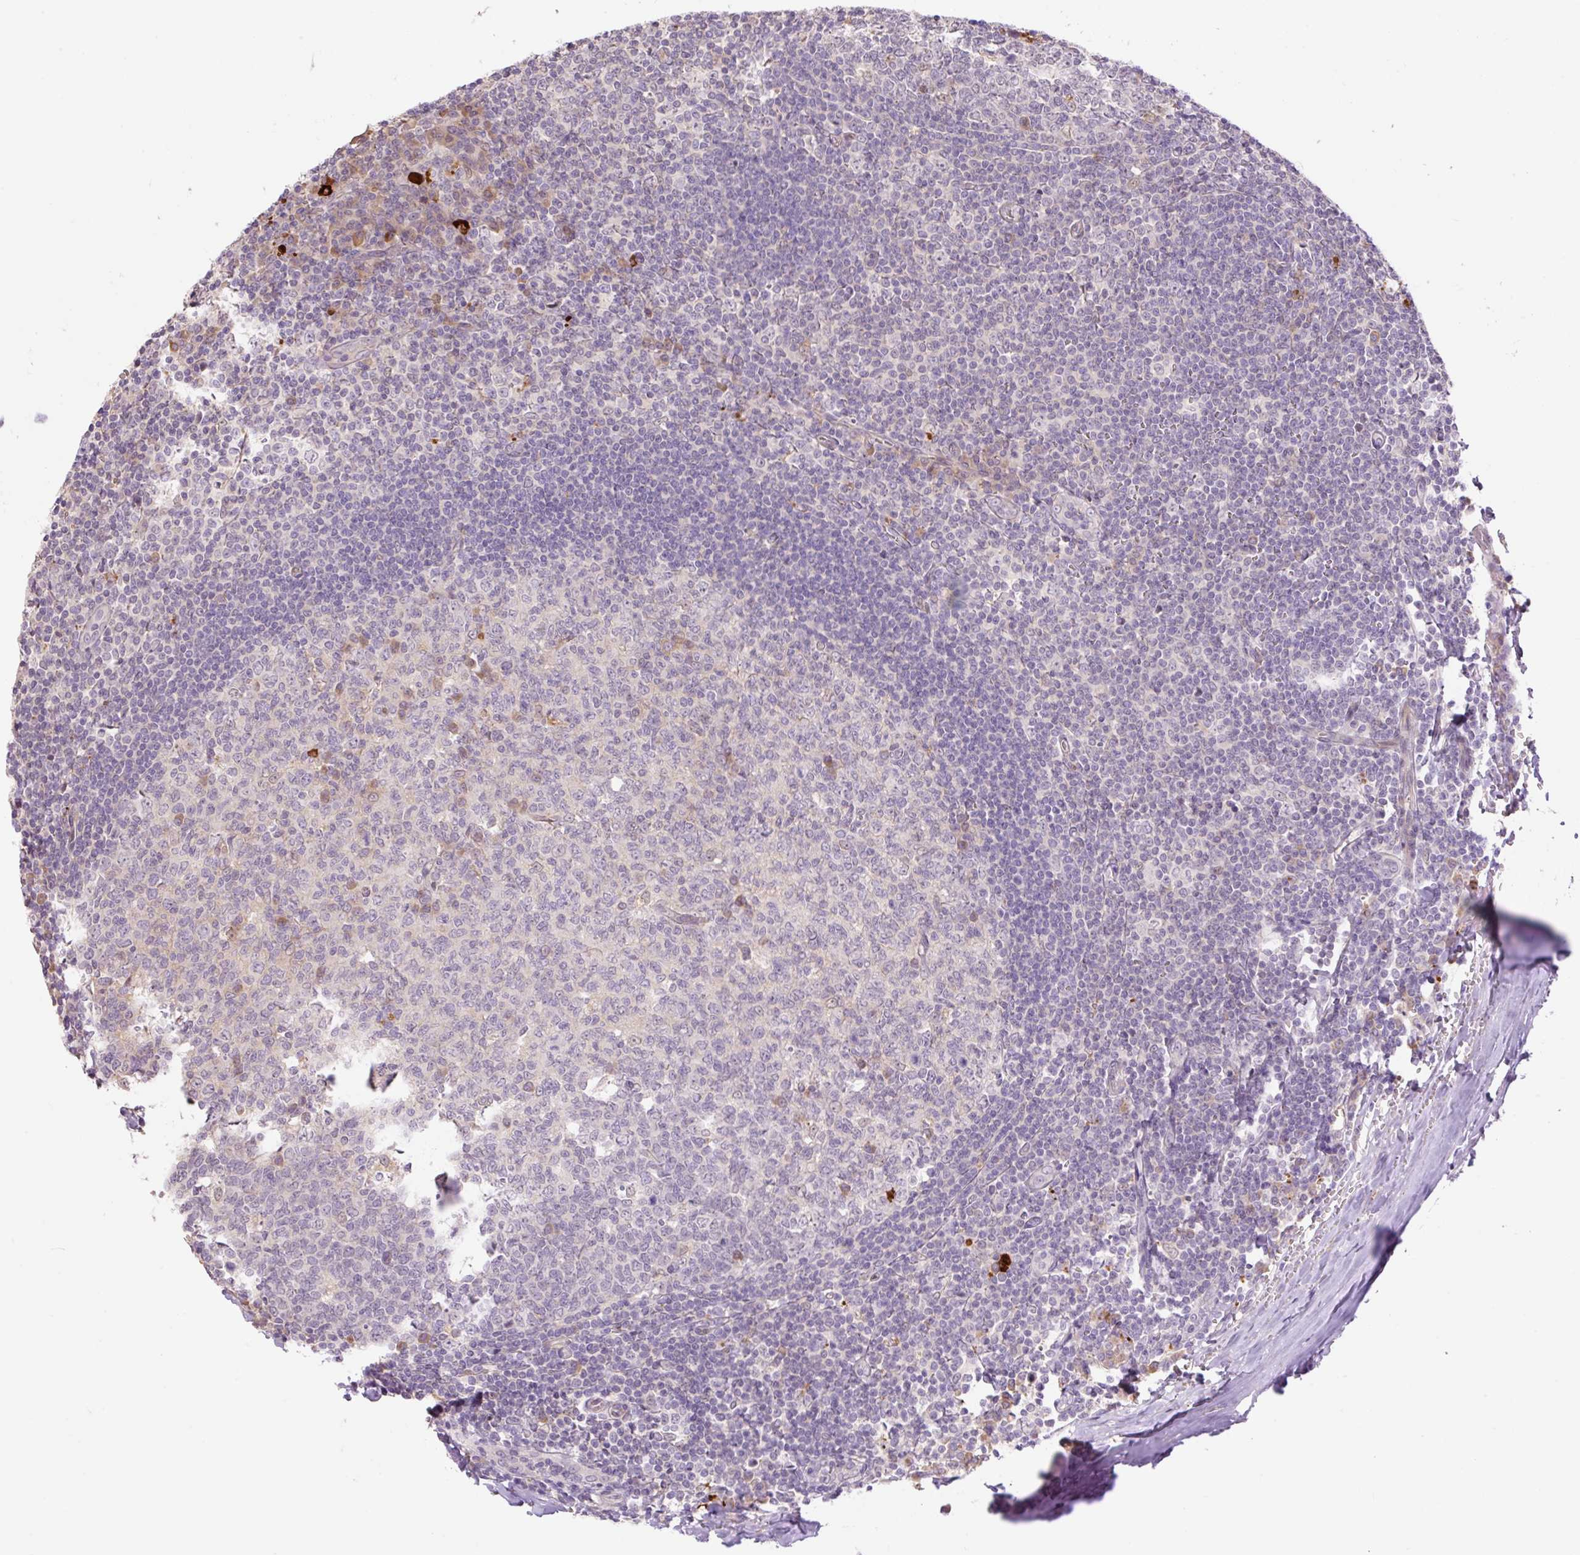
{"staining": {"intensity": "negative", "quantity": "none", "location": "none"}, "tissue": "tonsil", "cell_type": "Germinal center cells", "image_type": "normal", "snomed": [{"axis": "morphology", "description": "Normal tissue, NOS"}, {"axis": "topography", "description": "Tonsil"}], "caption": "The histopathology image shows no staining of germinal center cells in normal tonsil. (Stains: DAB immunohistochemistry with hematoxylin counter stain, Microscopy: brightfield microscopy at high magnification).", "gene": "HABP4", "patient": {"sex": "male", "age": 27}}